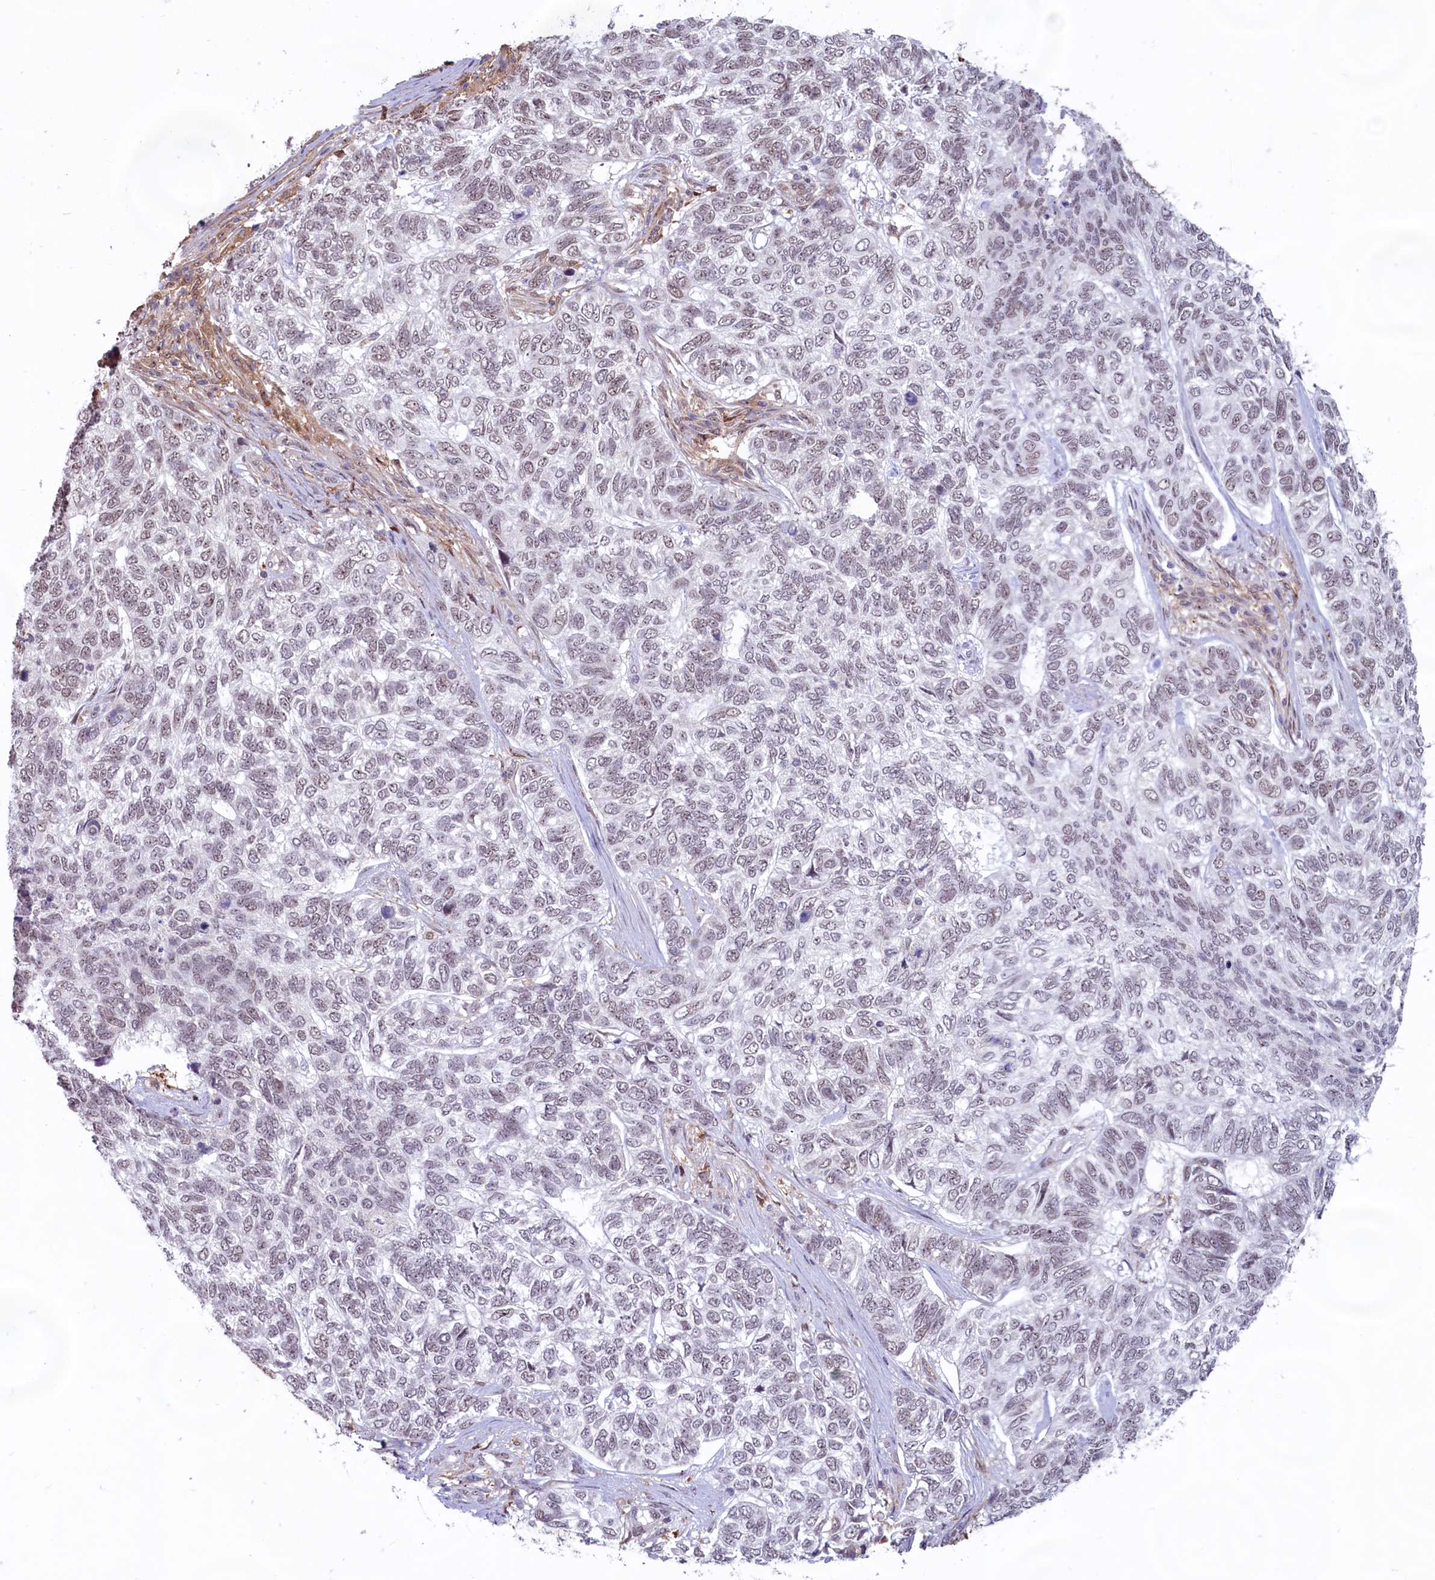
{"staining": {"intensity": "weak", "quantity": "<25%", "location": "nuclear"}, "tissue": "skin cancer", "cell_type": "Tumor cells", "image_type": "cancer", "snomed": [{"axis": "morphology", "description": "Basal cell carcinoma"}, {"axis": "topography", "description": "Skin"}], "caption": "DAB (3,3'-diaminobenzidine) immunohistochemical staining of human basal cell carcinoma (skin) demonstrates no significant staining in tumor cells. (Brightfield microscopy of DAB IHC at high magnification).", "gene": "C1D", "patient": {"sex": "female", "age": 65}}